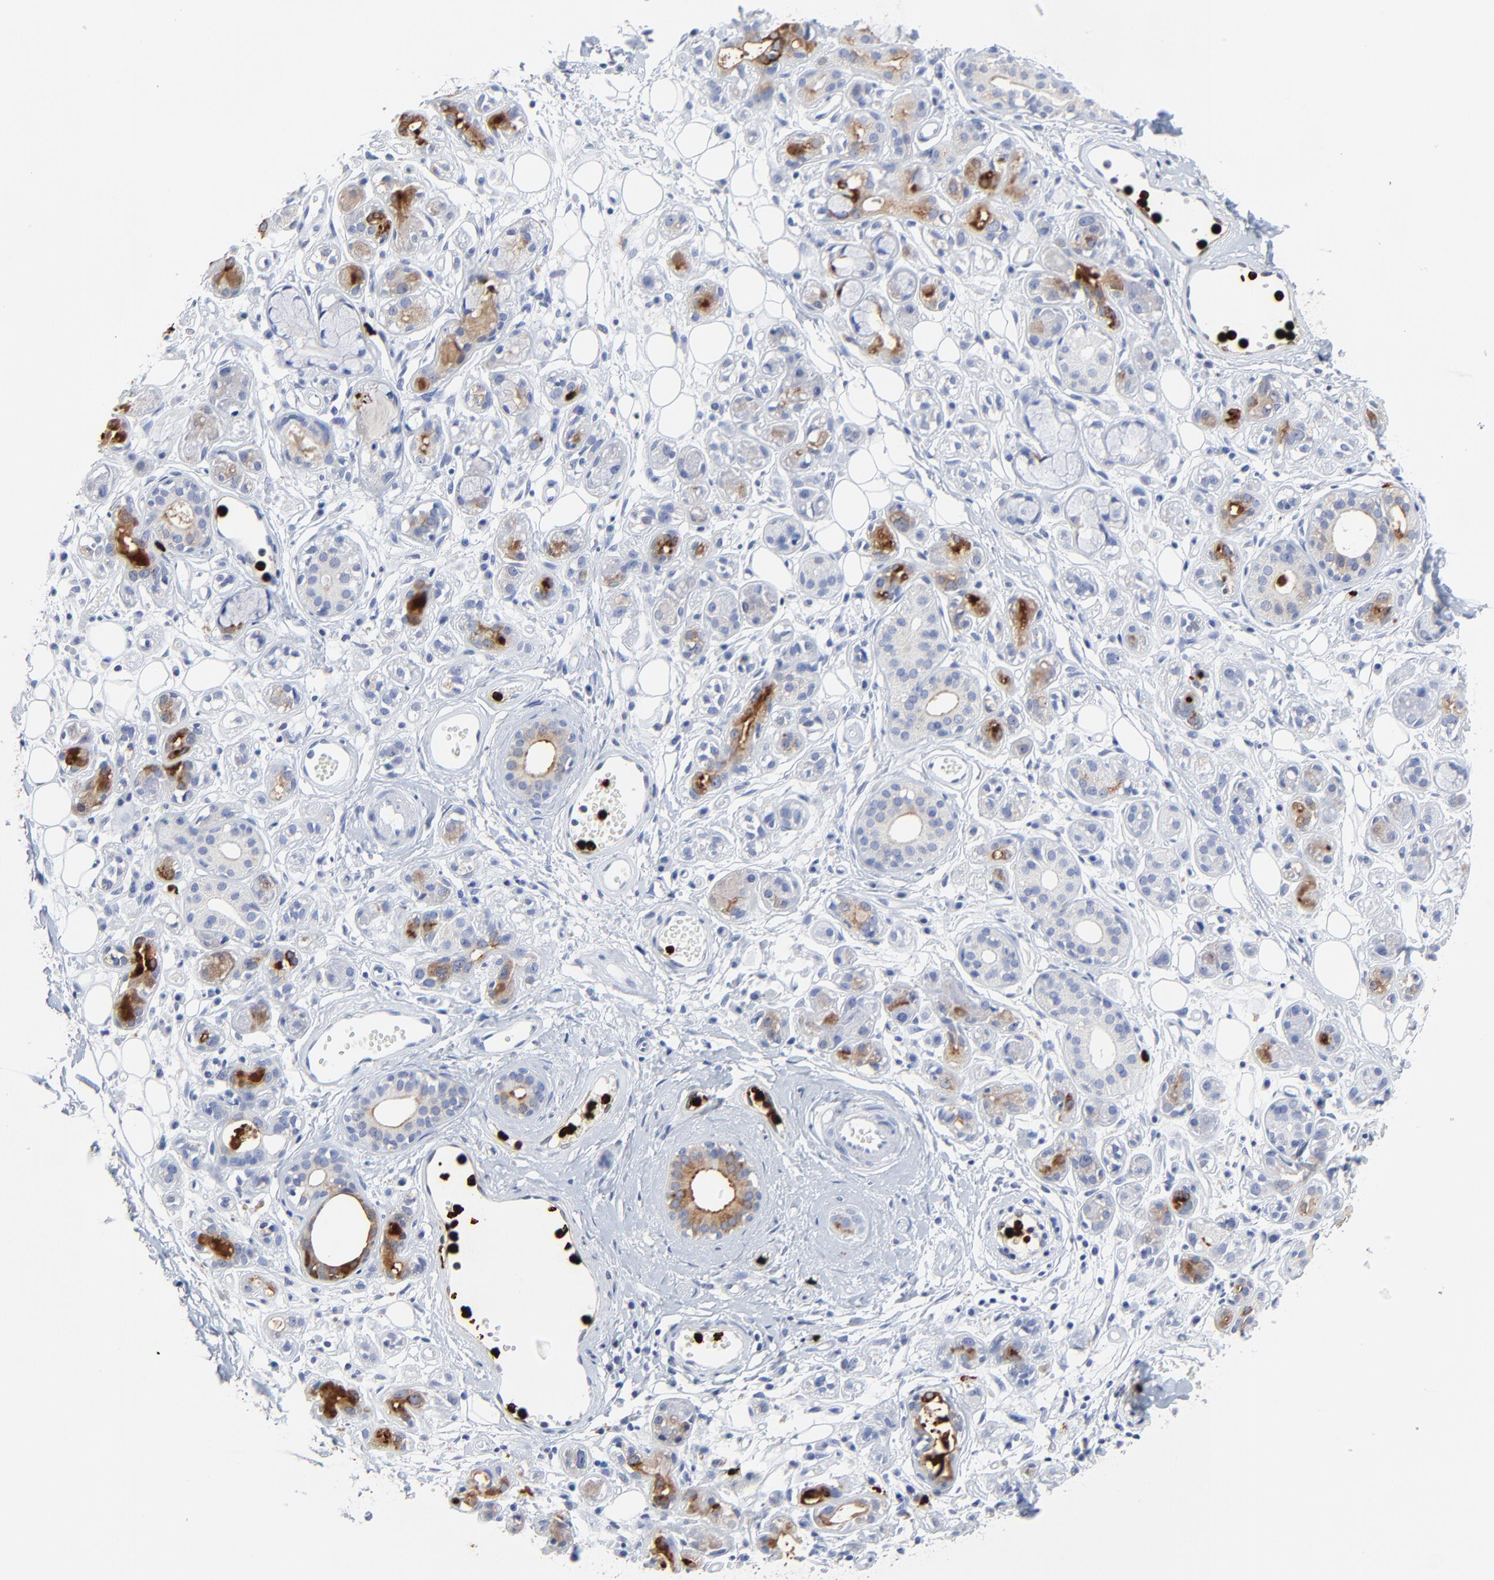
{"staining": {"intensity": "moderate", "quantity": "<25%", "location": "cytoplasmic/membranous"}, "tissue": "salivary gland", "cell_type": "Glandular cells", "image_type": "normal", "snomed": [{"axis": "morphology", "description": "Normal tissue, NOS"}, {"axis": "topography", "description": "Salivary gland"}], "caption": "A brown stain highlights moderate cytoplasmic/membranous expression of a protein in glandular cells of unremarkable salivary gland. Immunohistochemistry stains the protein of interest in brown and the nuclei are stained blue.", "gene": "LCN2", "patient": {"sex": "male", "age": 54}}